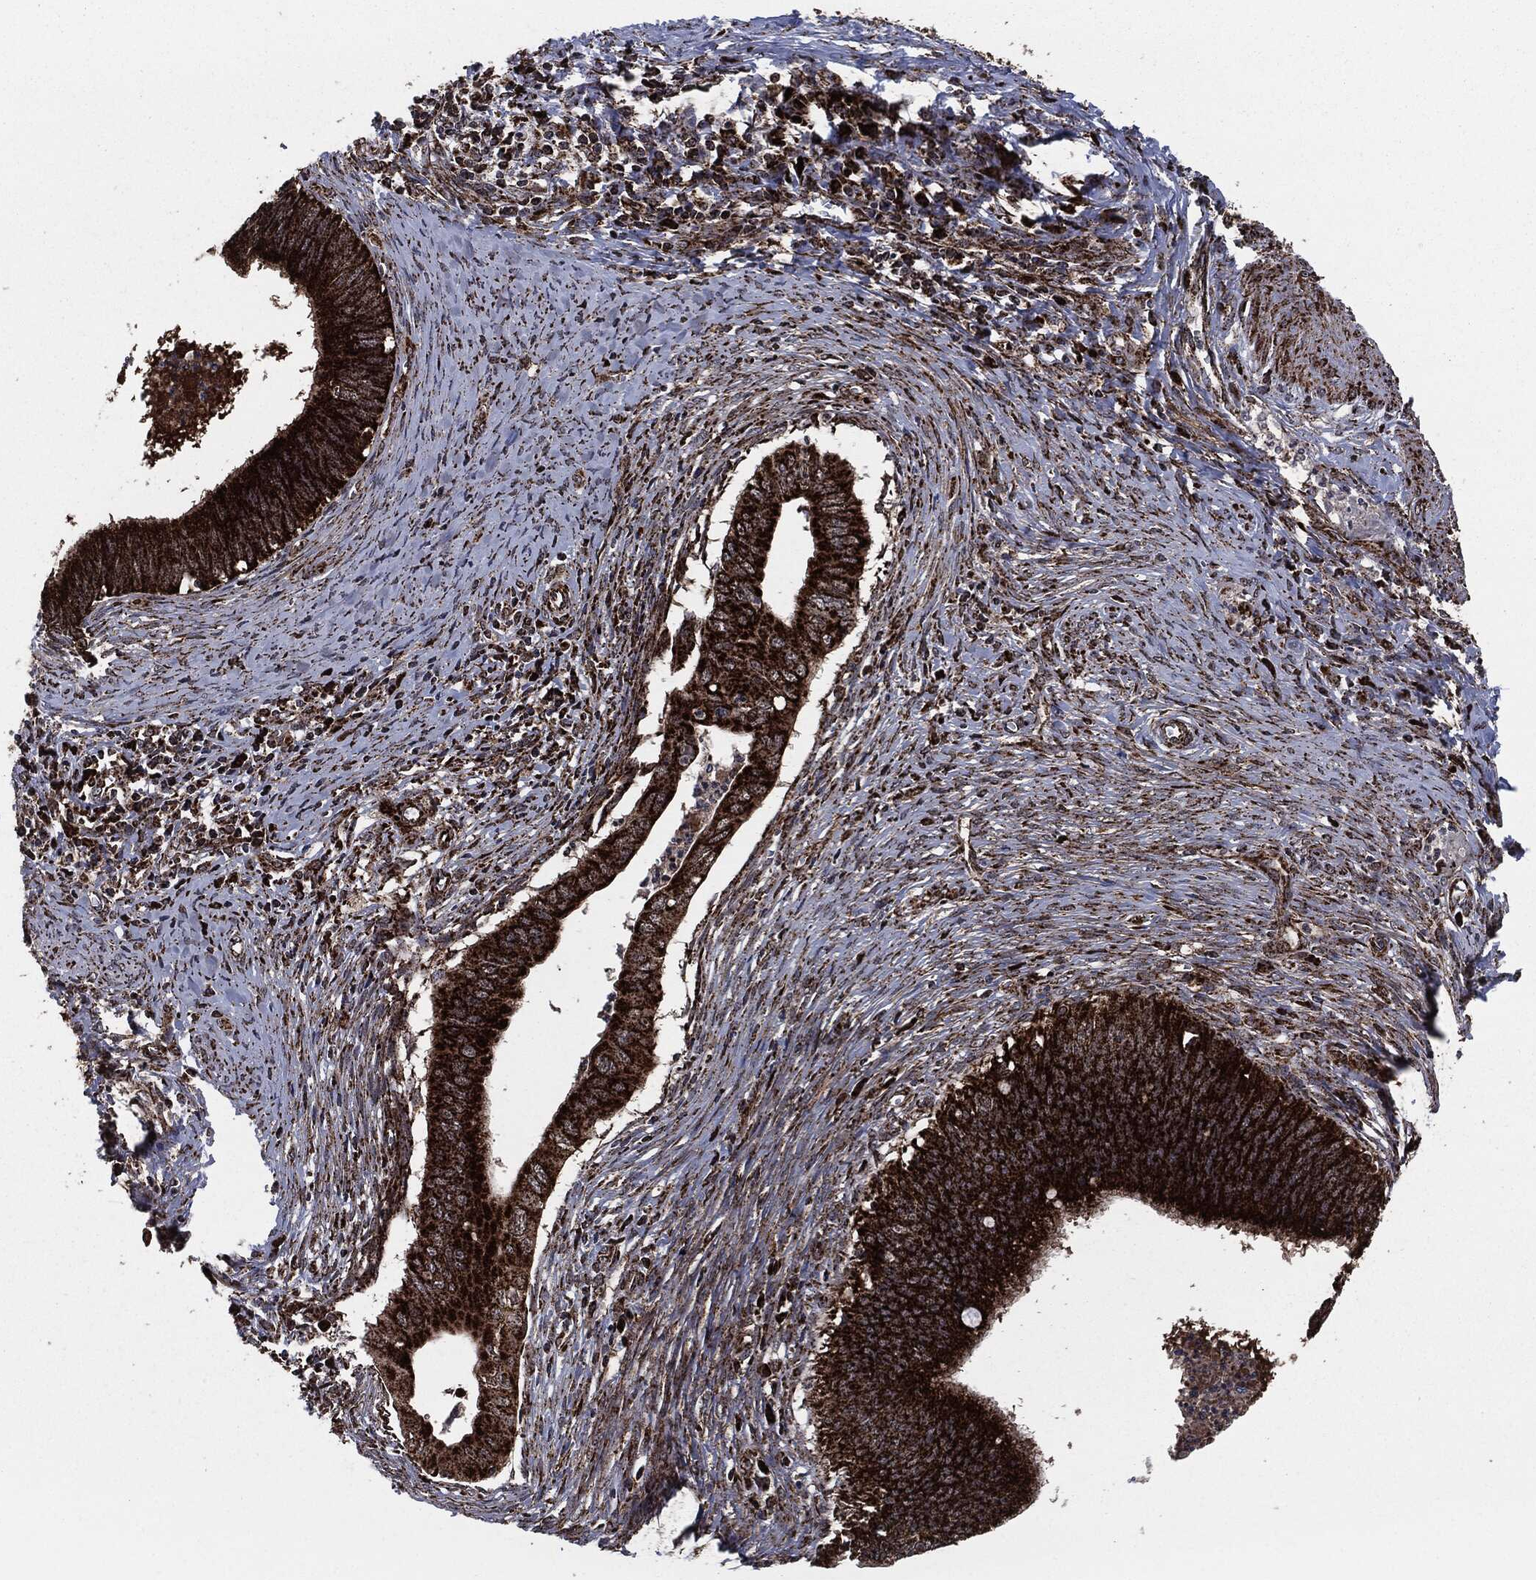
{"staining": {"intensity": "strong", "quantity": ">75%", "location": "cytoplasmic/membranous"}, "tissue": "cervical cancer", "cell_type": "Tumor cells", "image_type": "cancer", "snomed": [{"axis": "morphology", "description": "Adenocarcinoma, NOS"}, {"axis": "topography", "description": "Cervix"}], "caption": "IHC (DAB (3,3'-diaminobenzidine)) staining of adenocarcinoma (cervical) displays strong cytoplasmic/membranous protein staining in about >75% of tumor cells. (Stains: DAB in brown, nuclei in blue, Microscopy: brightfield microscopy at high magnification).", "gene": "FH", "patient": {"sex": "female", "age": 42}}